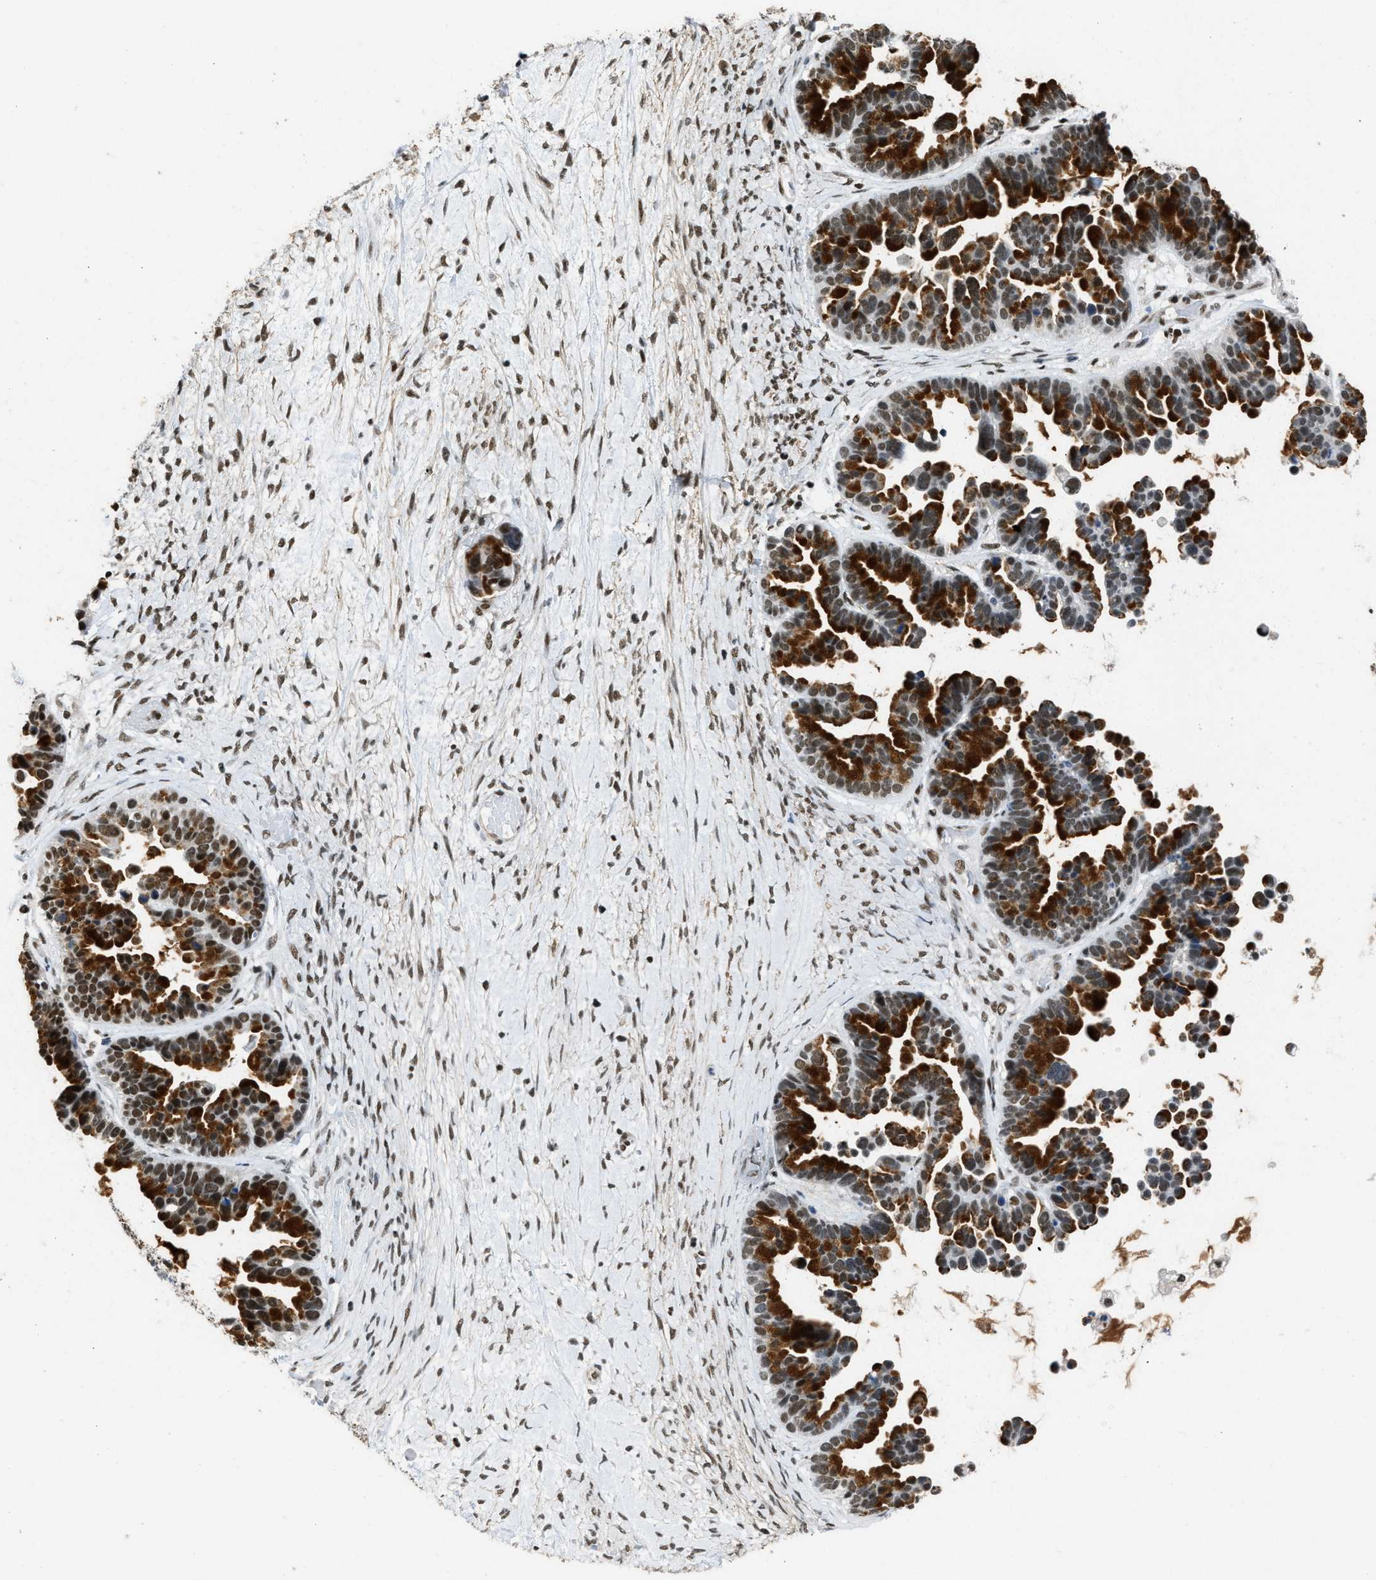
{"staining": {"intensity": "strong", "quantity": ">75%", "location": "cytoplasmic/membranous,nuclear"}, "tissue": "ovarian cancer", "cell_type": "Tumor cells", "image_type": "cancer", "snomed": [{"axis": "morphology", "description": "Cystadenocarcinoma, serous, NOS"}, {"axis": "topography", "description": "Ovary"}], "caption": "Immunohistochemical staining of human ovarian cancer (serous cystadenocarcinoma) shows strong cytoplasmic/membranous and nuclear protein positivity in about >75% of tumor cells.", "gene": "SCAF4", "patient": {"sex": "female", "age": 56}}